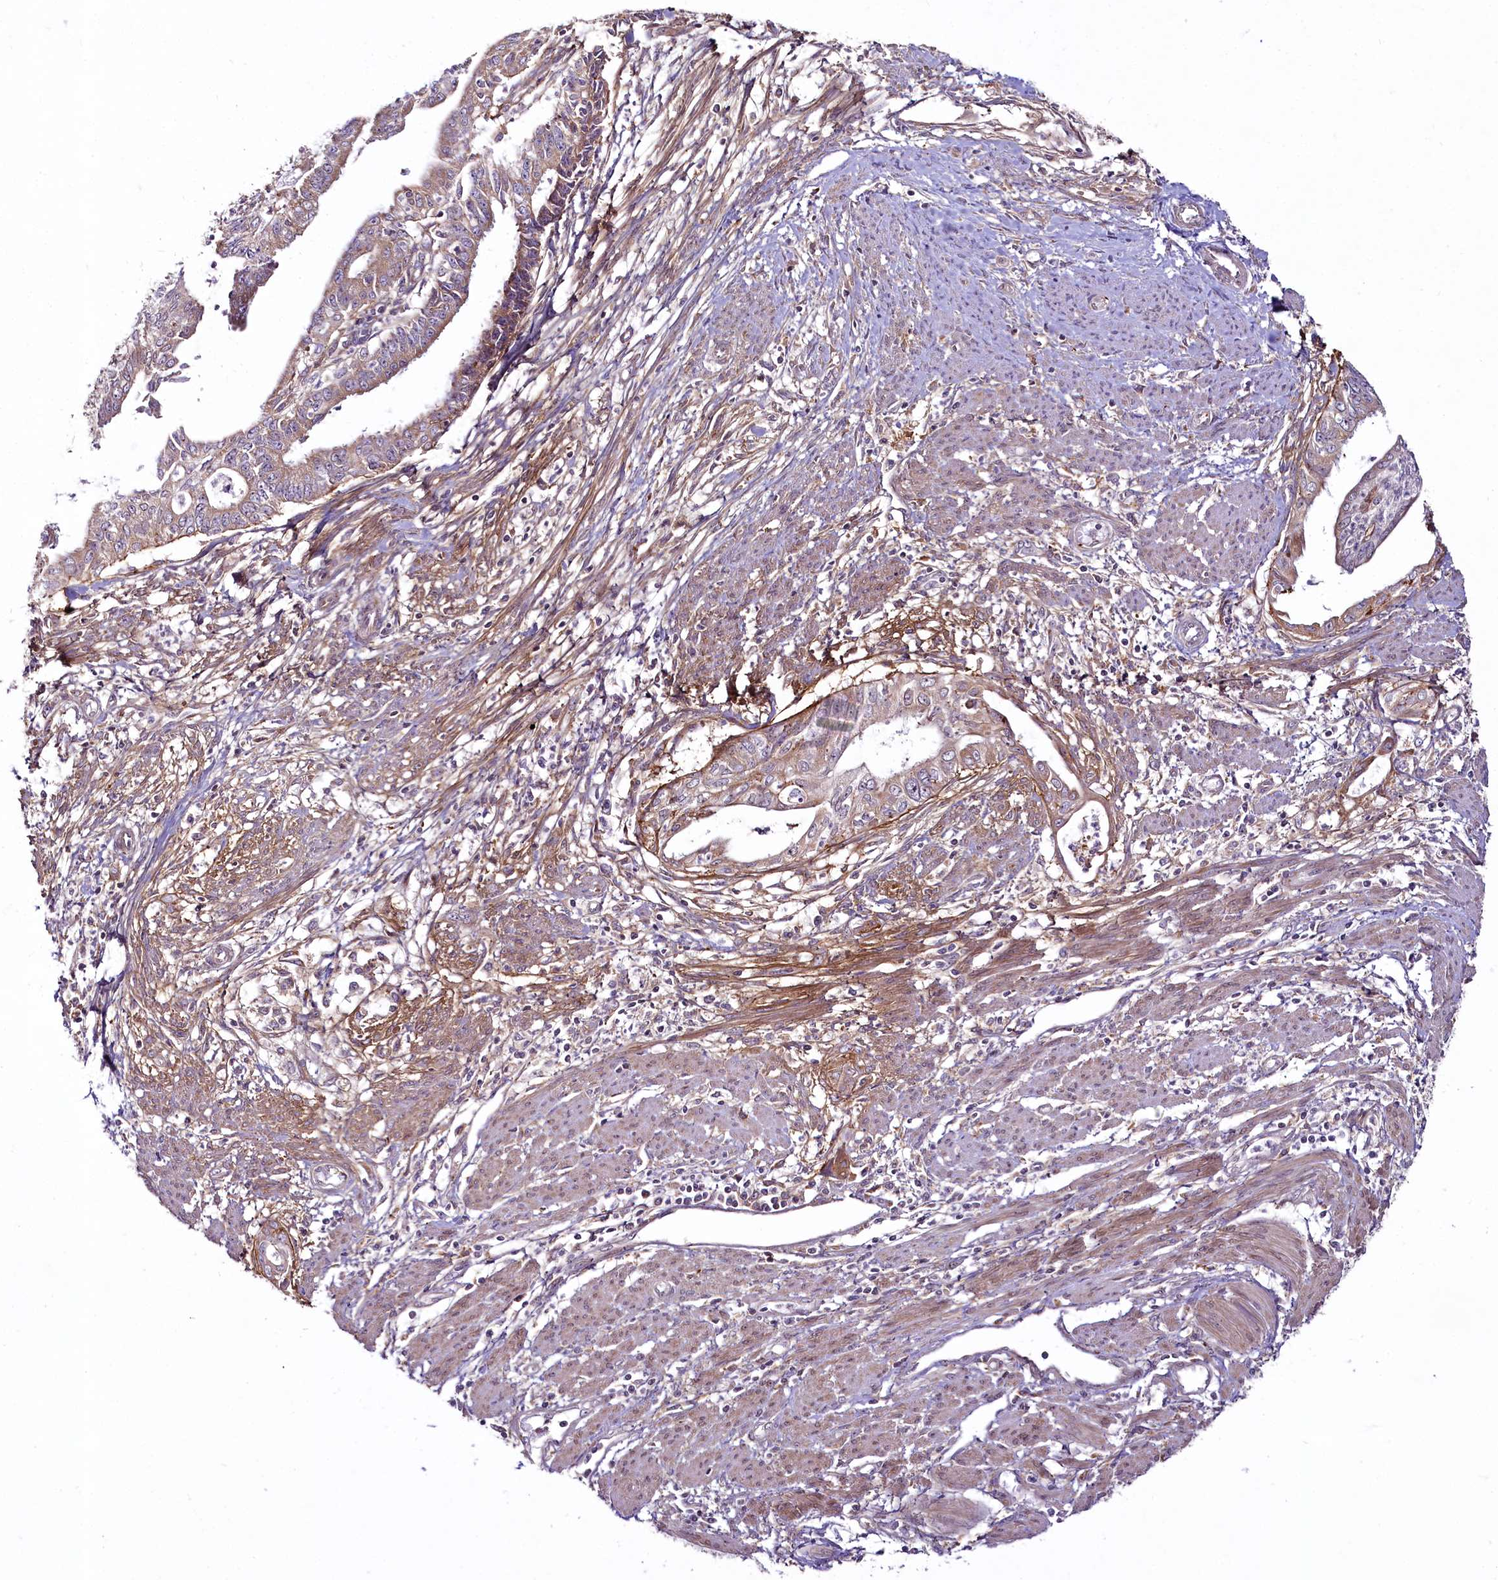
{"staining": {"intensity": "weak", "quantity": "25%-75%", "location": "cytoplasmic/membranous"}, "tissue": "endometrial cancer", "cell_type": "Tumor cells", "image_type": "cancer", "snomed": [{"axis": "morphology", "description": "Adenocarcinoma, NOS"}, {"axis": "topography", "description": "Endometrium"}], "caption": "A brown stain labels weak cytoplasmic/membranous staining of a protein in endometrial cancer (adenocarcinoma) tumor cells.", "gene": "RSBN1", "patient": {"sex": "female", "age": 73}}